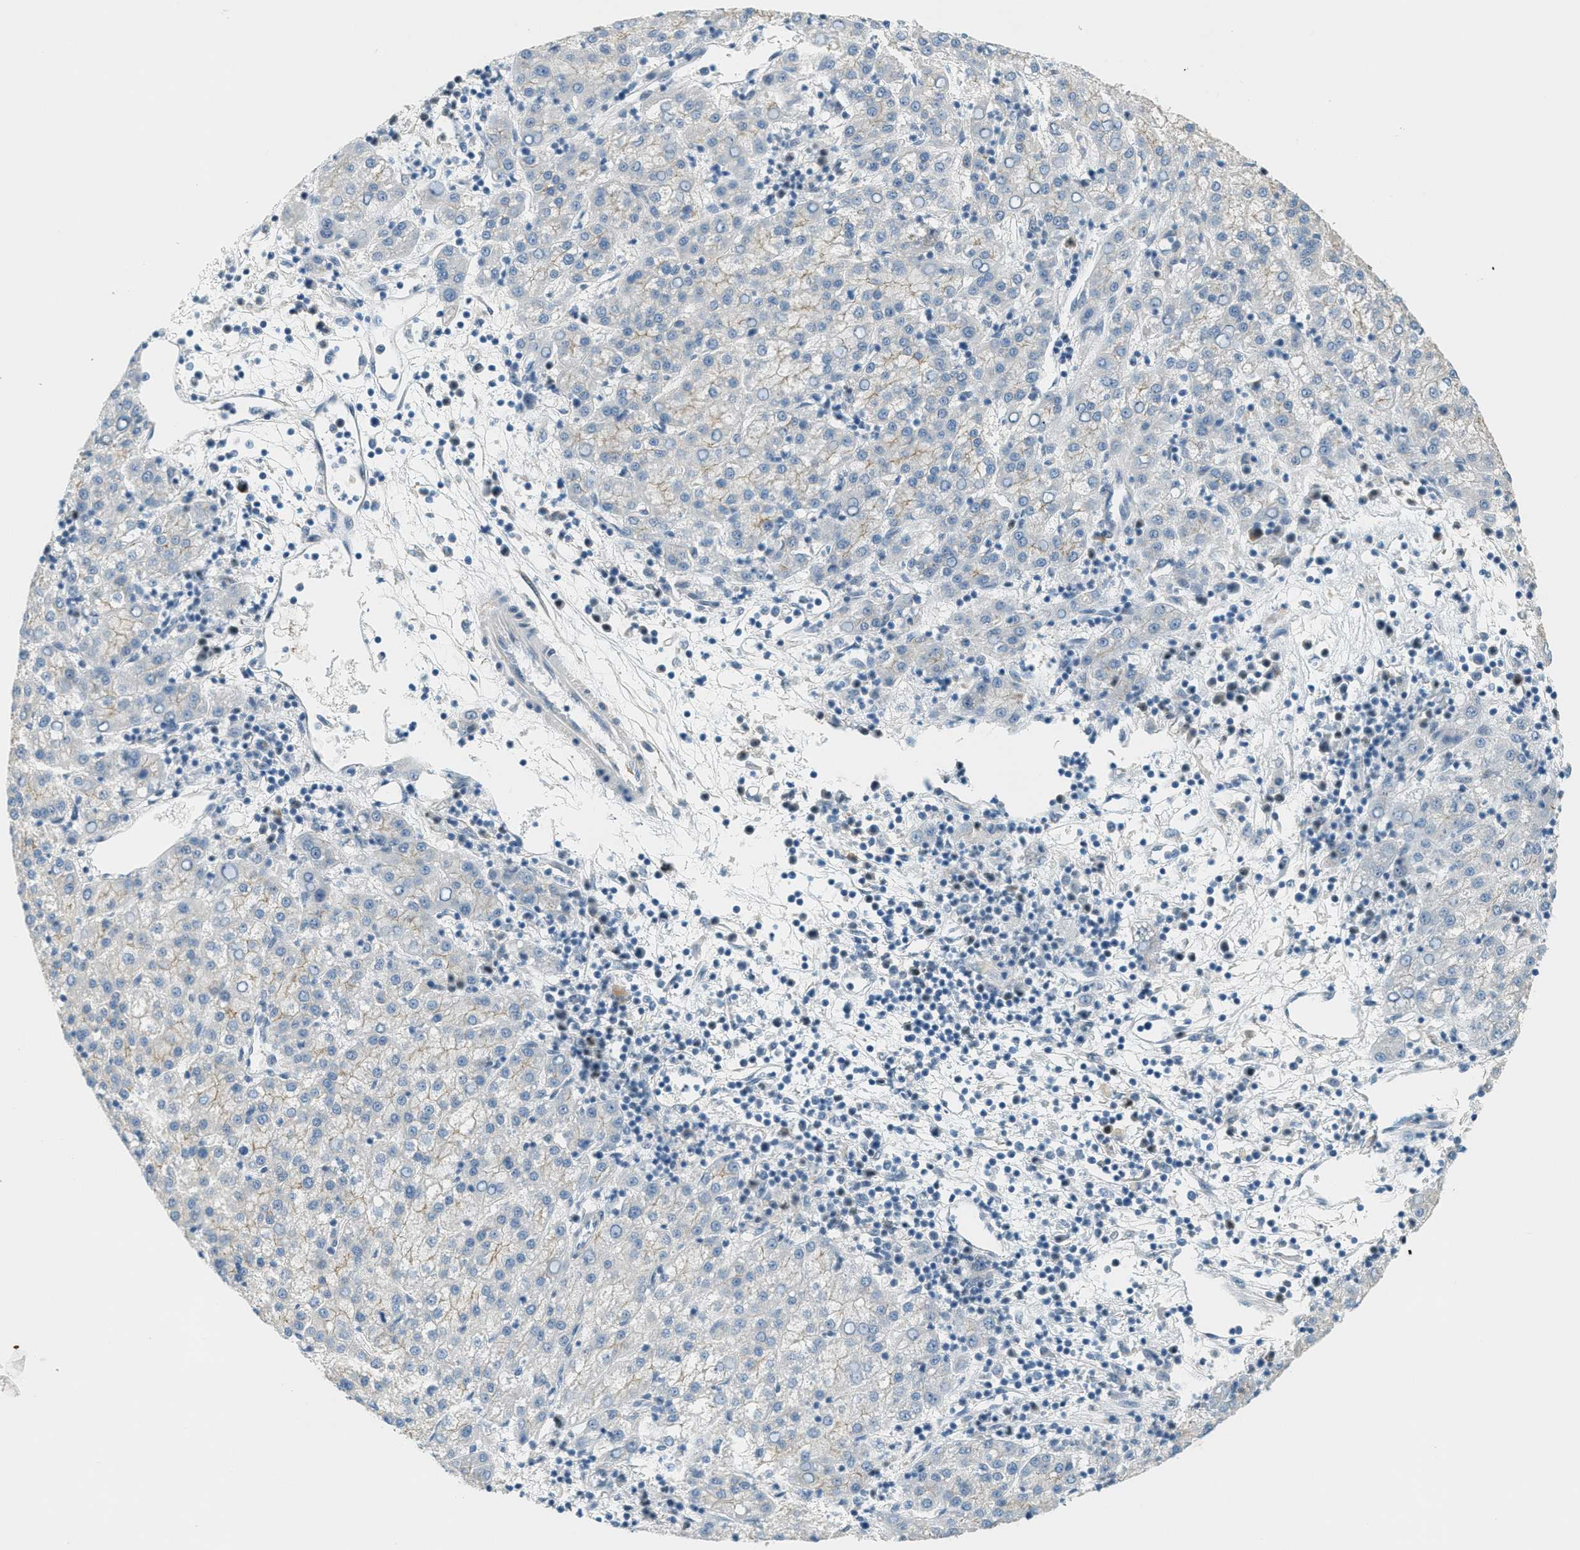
{"staining": {"intensity": "negative", "quantity": "none", "location": "none"}, "tissue": "liver cancer", "cell_type": "Tumor cells", "image_type": "cancer", "snomed": [{"axis": "morphology", "description": "Carcinoma, Hepatocellular, NOS"}, {"axis": "topography", "description": "Liver"}], "caption": "Immunohistochemistry histopathology image of neoplastic tissue: liver cancer stained with DAB demonstrates no significant protein staining in tumor cells. The staining was performed using DAB (3,3'-diaminobenzidine) to visualize the protein expression in brown, while the nuclei were stained in blue with hematoxylin (Magnification: 20x).", "gene": "TCF3", "patient": {"sex": "female", "age": 58}}